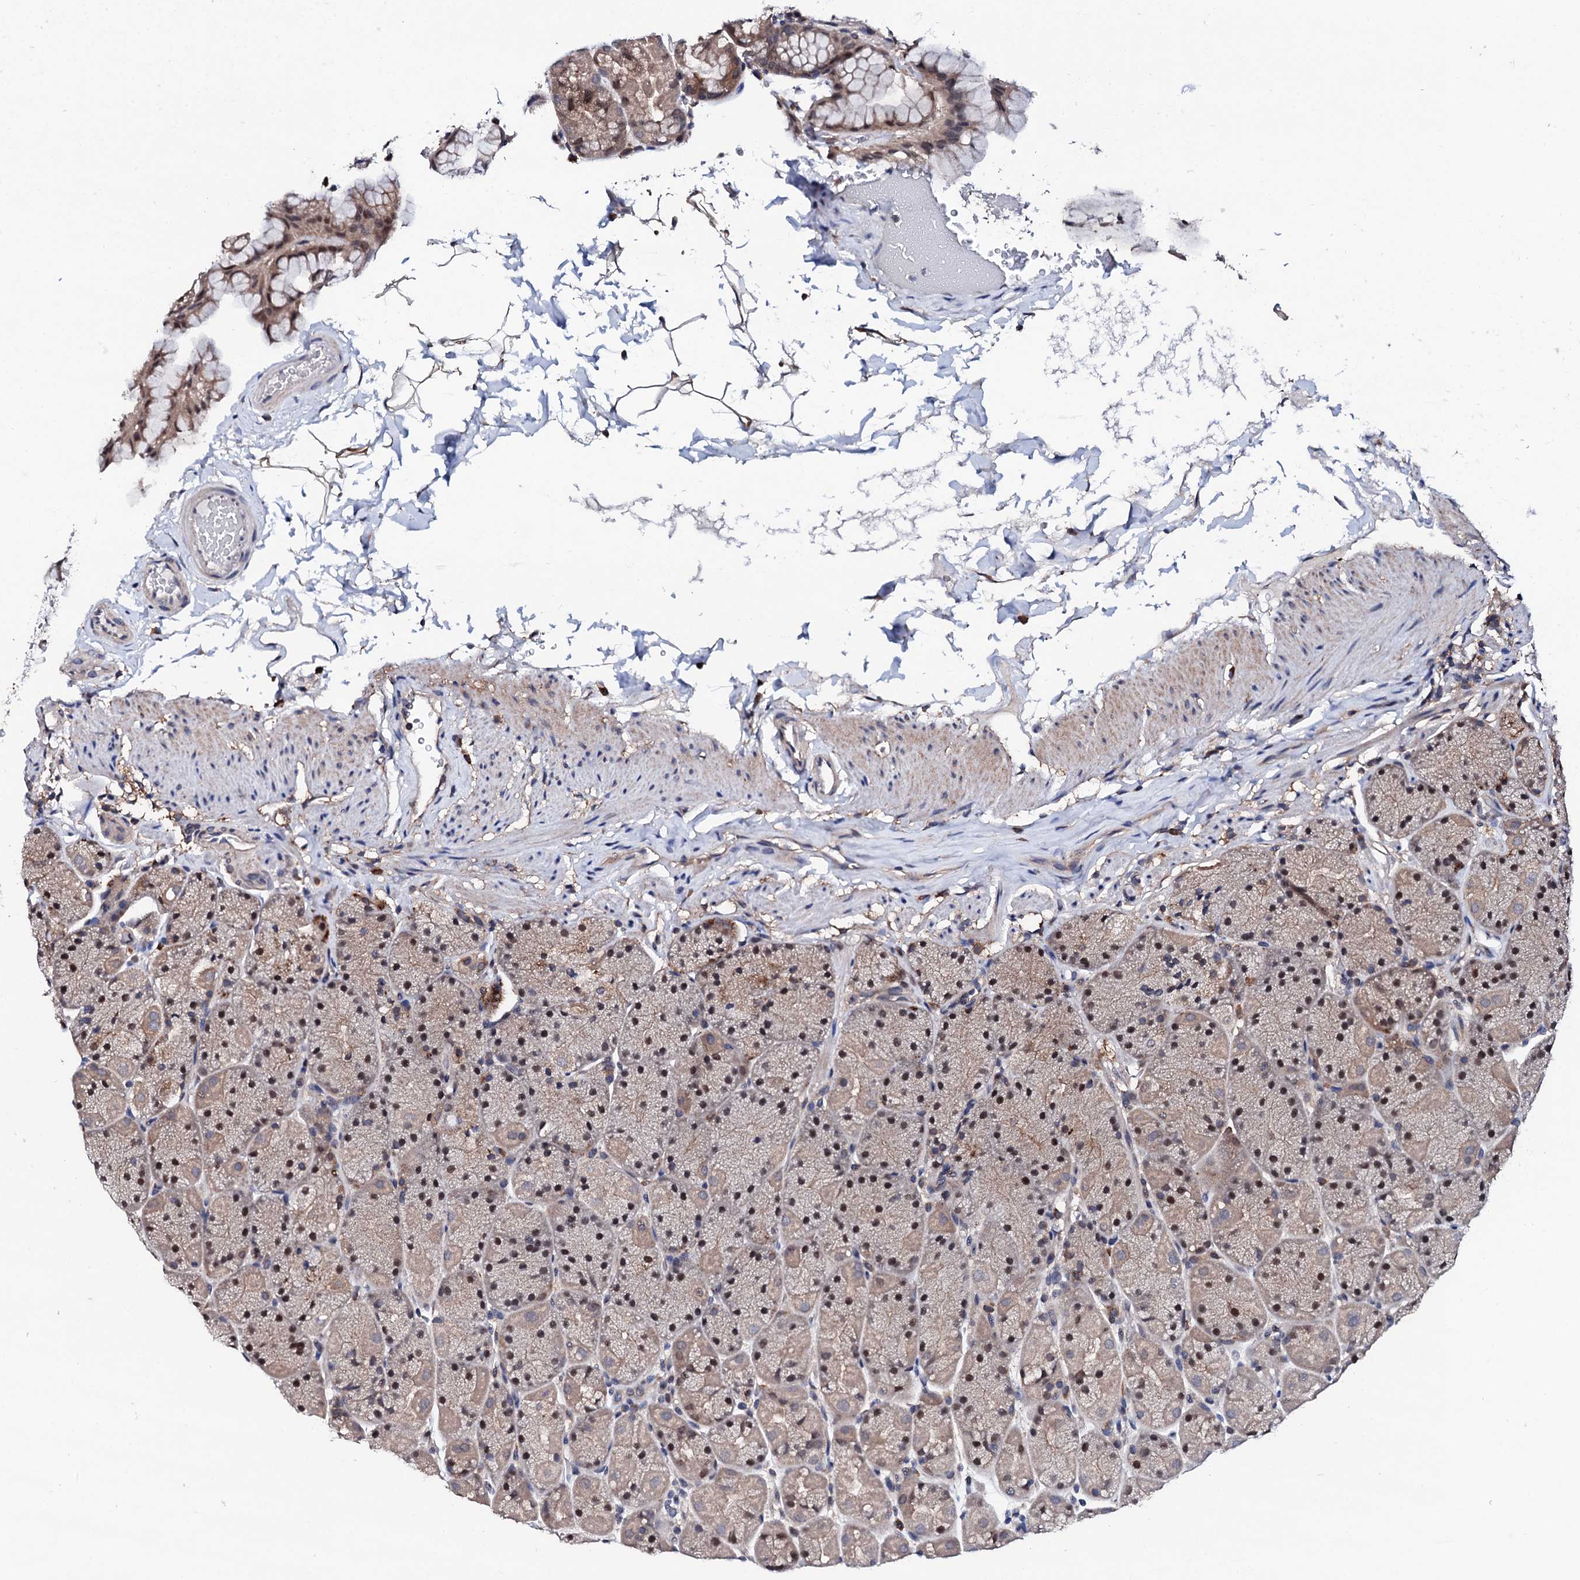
{"staining": {"intensity": "moderate", "quantity": "25%-75%", "location": "cytoplasmic/membranous,nuclear"}, "tissue": "stomach", "cell_type": "Glandular cells", "image_type": "normal", "snomed": [{"axis": "morphology", "description": "Normal tissue, NOS"}, {"axis": "topography", "description": "Stomach, upper"}, {"axis": "topography", "description": "Stomach, lower"}], "caption": "Stomach stained for a protein demonstrates moderate cytoplasmic/membranous,nuclear positivity in glandular cells. Nuclei are stained in blue.", "gene": "EDC3", "patient": {"sex": "male", "age": 67}}